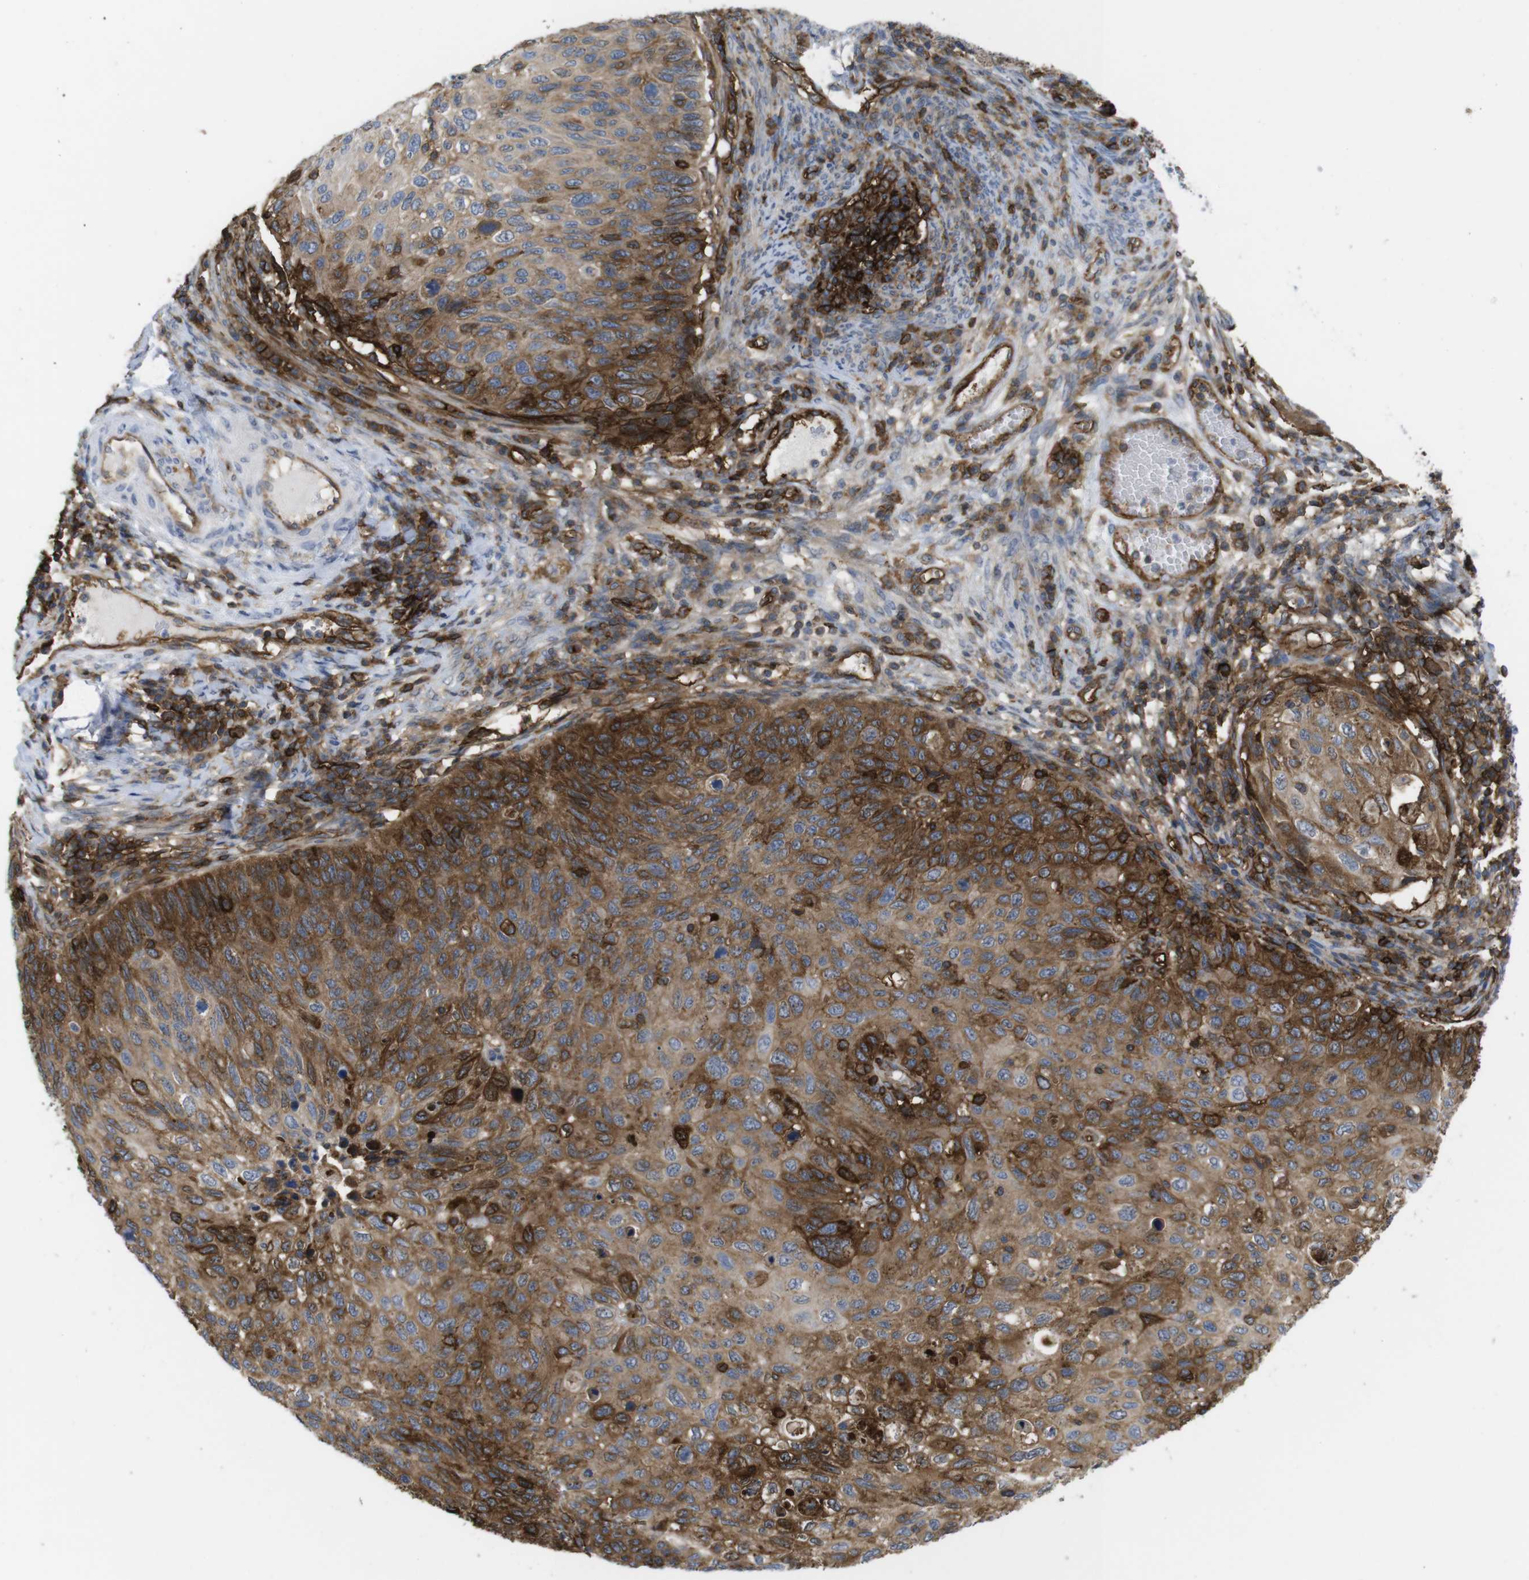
{"staining": {"intensity": "strong", "quantity": ">75%", "location": "cytoplasmic/membranous"}, "tissue": "cervical cancer", "cell_type": "Tumor cells", "image_type": "cancer", "snomed": [{"axis": "morphology", "description": "Squamous cell carcinoma, NOS"}, {"axis": "topography", "description": "Cervix"}], "caption": "Strong cytoplasmic/membranous protein positivity is seen in approximately >75% of tumor cells in squamous cell carcinoma (cervical).", "gene": "CCR6", "patient": {"sex": "female", "age": 70}}